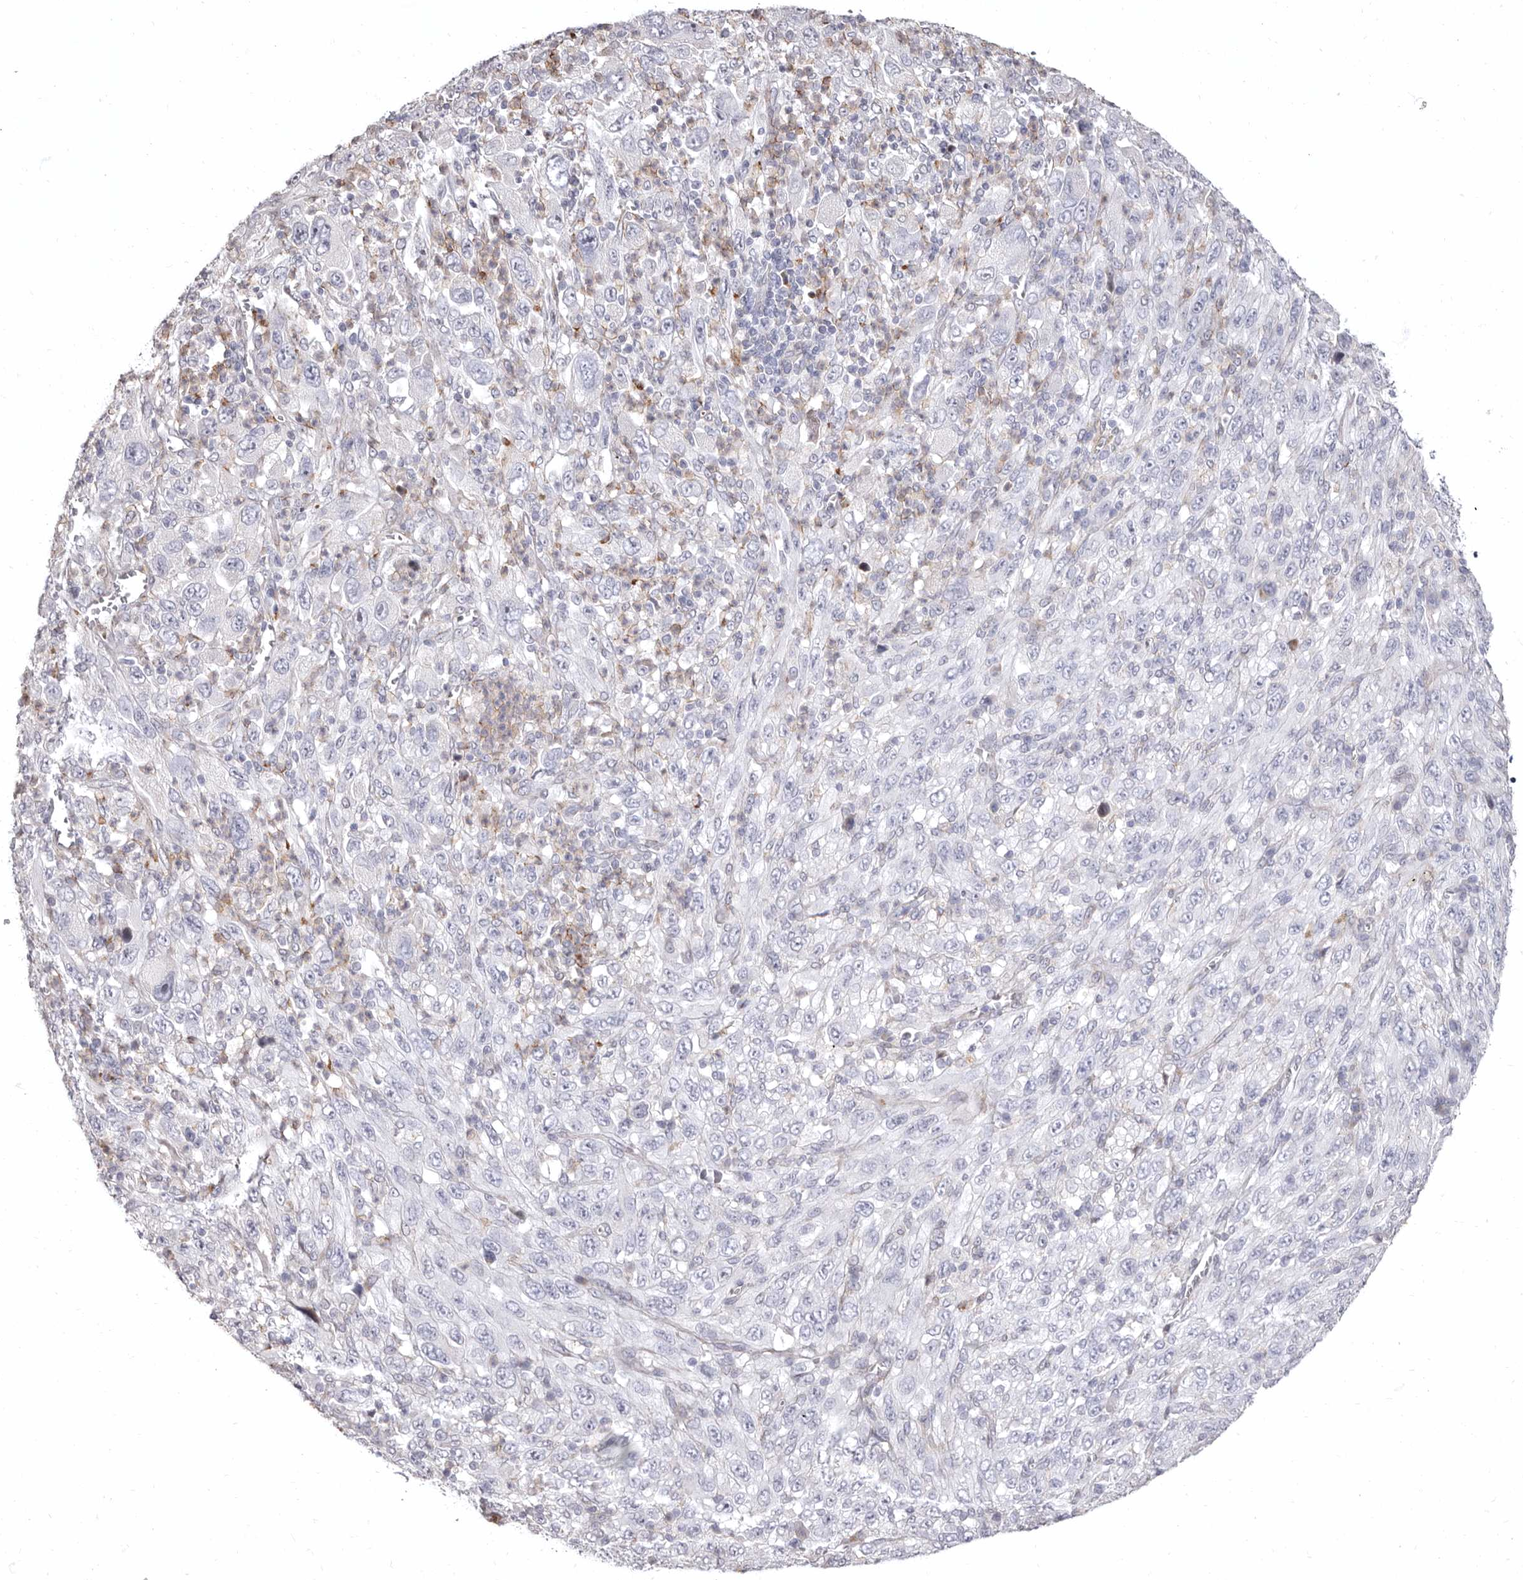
{"staining": {"intensity": "negative", "quantity": "none", "location": "none"}, "tissue": "melanoma", "cell_type": "Tumor cells", "image_type": "cancer", "snomed": [{"axis": "morphology", "description": "Malignant melanoma, Metastatic site"}, {"axis": "topography", "description": "Skin"}], "caption": "Human malignant melanoma (metastatic site) stained for a protein using immunohistochemistry exhibits no expression in tumor cells.", "gene": "AIDA", "patient": {"sex": "female", "age": 56}}